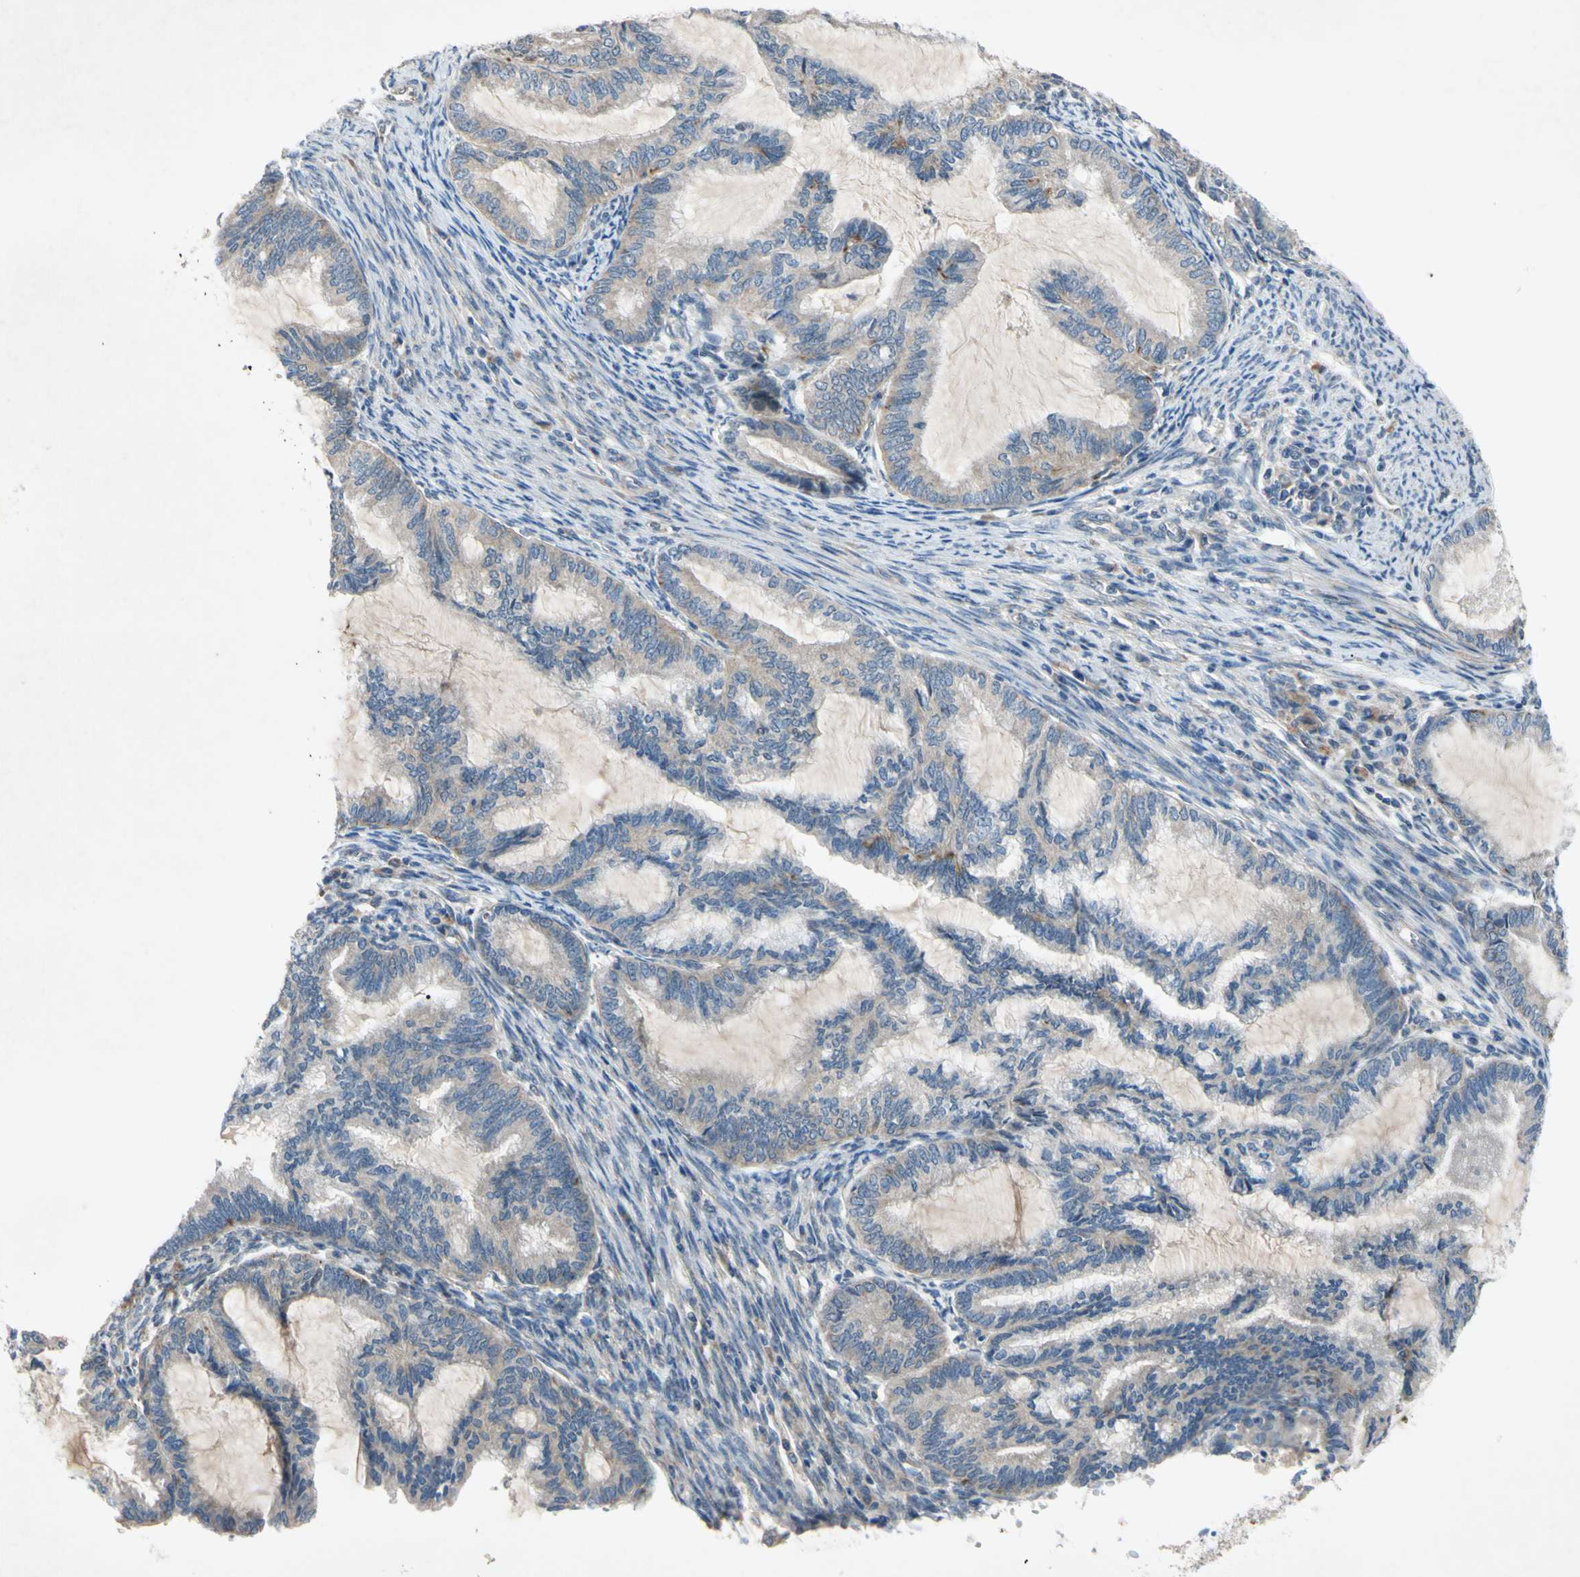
{"staining": {"intensity": "weak", "quantity": ">75%", "location": "cytoplasmic/membranous"}, "tissue": "cervical cancer", "cell_type": "Tumor cells", "image_type": "cancer", "snomed": [{"axis": "morphology", "description": "Normal tissue, NOS"}, {"axis": "morphology", "description": "Adenocarcinoma, NOS"}, {"axis": "topography", "description": "Cervix"}, {"axis": "topography", "description": "Endometrium"}], "caption": "Human cervical adenocarcinoma stained with a brown dye demonstrates weak cytoplasmic/membranous positive expression in approximately >75% of tumor cells.", "gene": "HILPDA", "patient": {"sex": "female", "age": 86}}